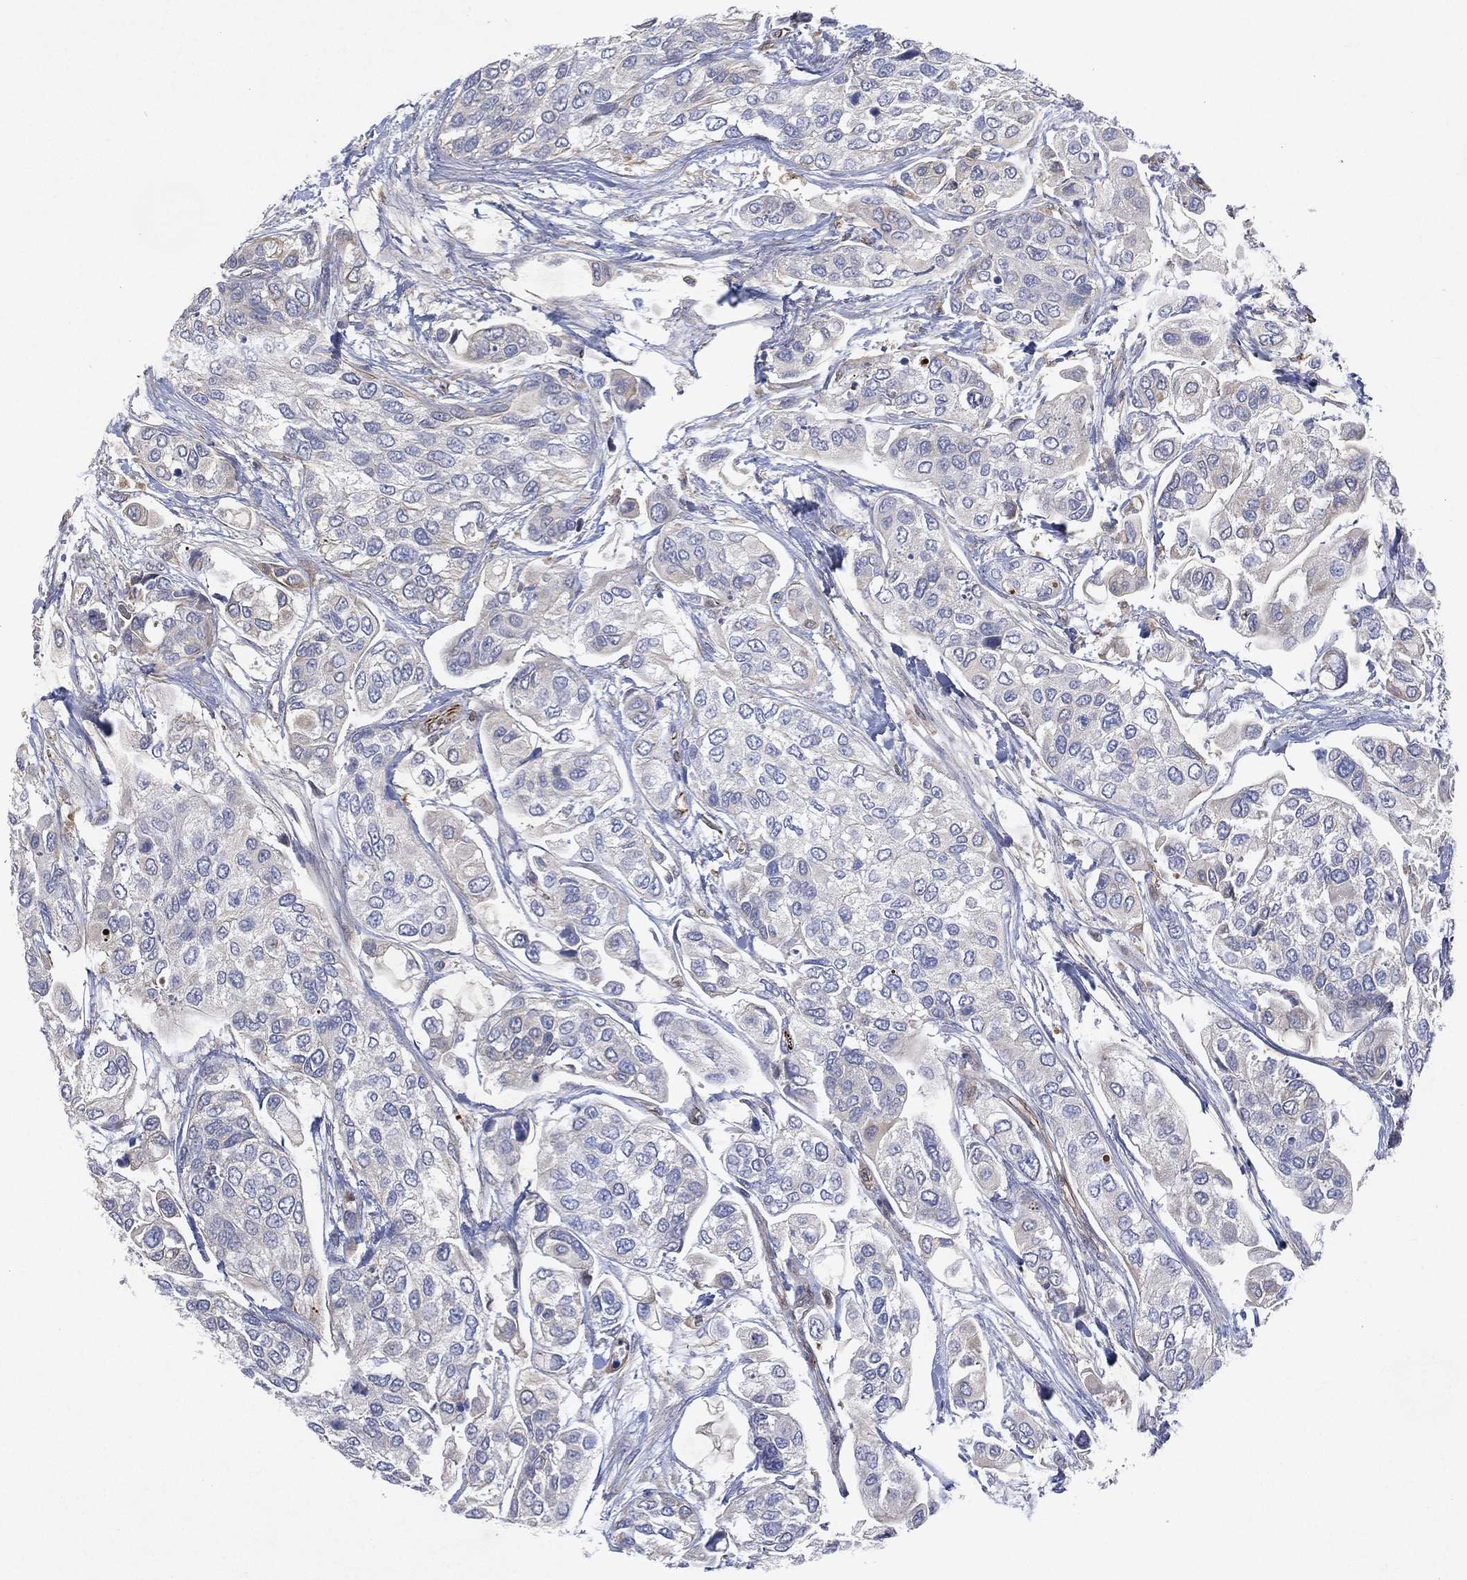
{"staining": {"intensity": "negative", "quantity": "none", "location": "none"}, "tissue": "urothelial cancer", "cell_type": "Tumor cells", "image_type": "cancer", "snomed": [{"axis": "morphology", "description": "Urothelial carcinoma, High grade"}, {"axis": "topography", "description": "Urinary bladder"}], "caption": "Immunohistochemical staining of human urothelial cancer exhibits no significant positivity in tumor cells.", "gene": "FLI1", "patient": {"sex": "male", "age": 77}}